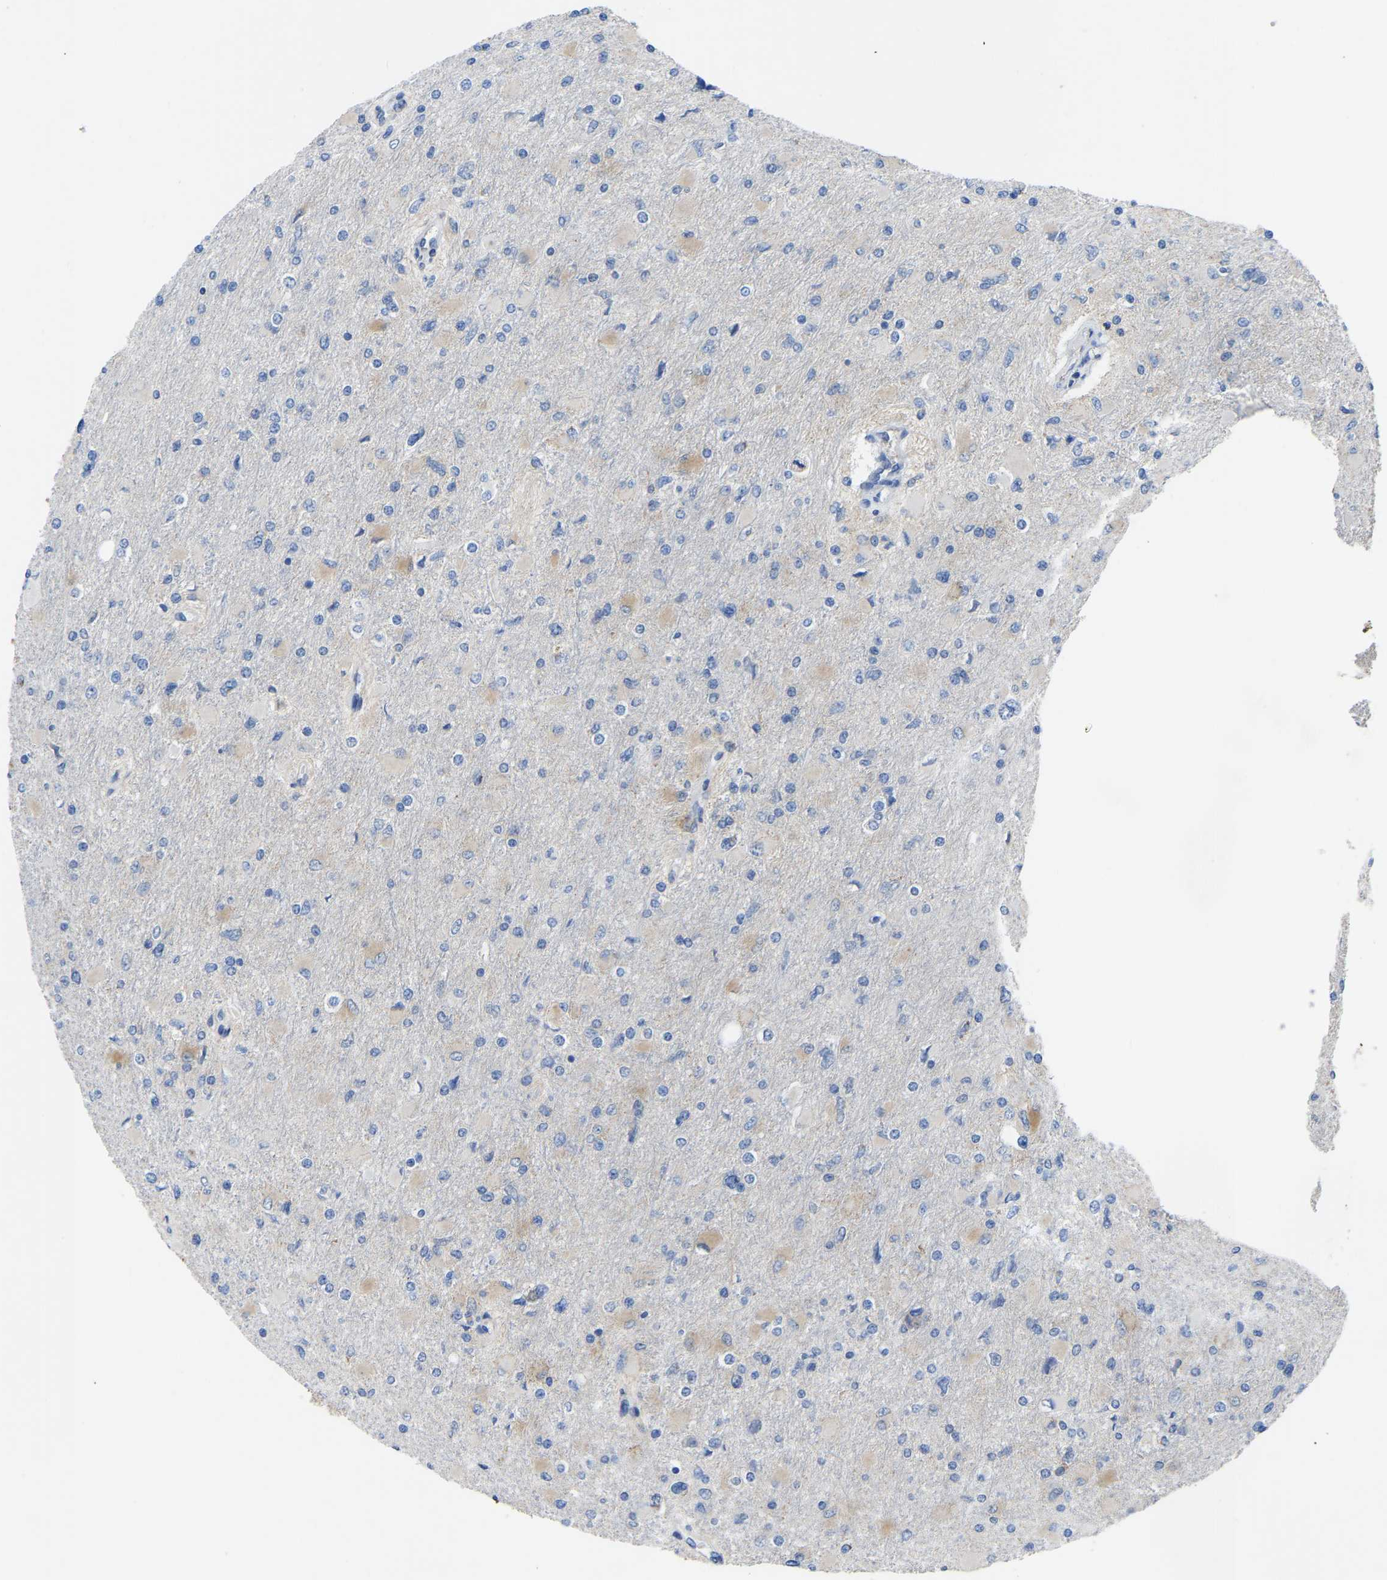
{"staining": {"intensity": "weak", "quantity": "<25%", "location": "cytoplasmic/membranous"}, "tissue": "glioma", "cell_type": "Tumor cells", "image_type": "cancer", "snomed": [{"axis": "morphology", "description": "Glioma, malignant, High grade"}, {"axis": "topography", "description": "Cerebral cortex"}], "caption": "Tumor cells are negative for brown protein staining in glioma.", "gene": "ETFA", "patient": {"sex": "female", "age": 36}}